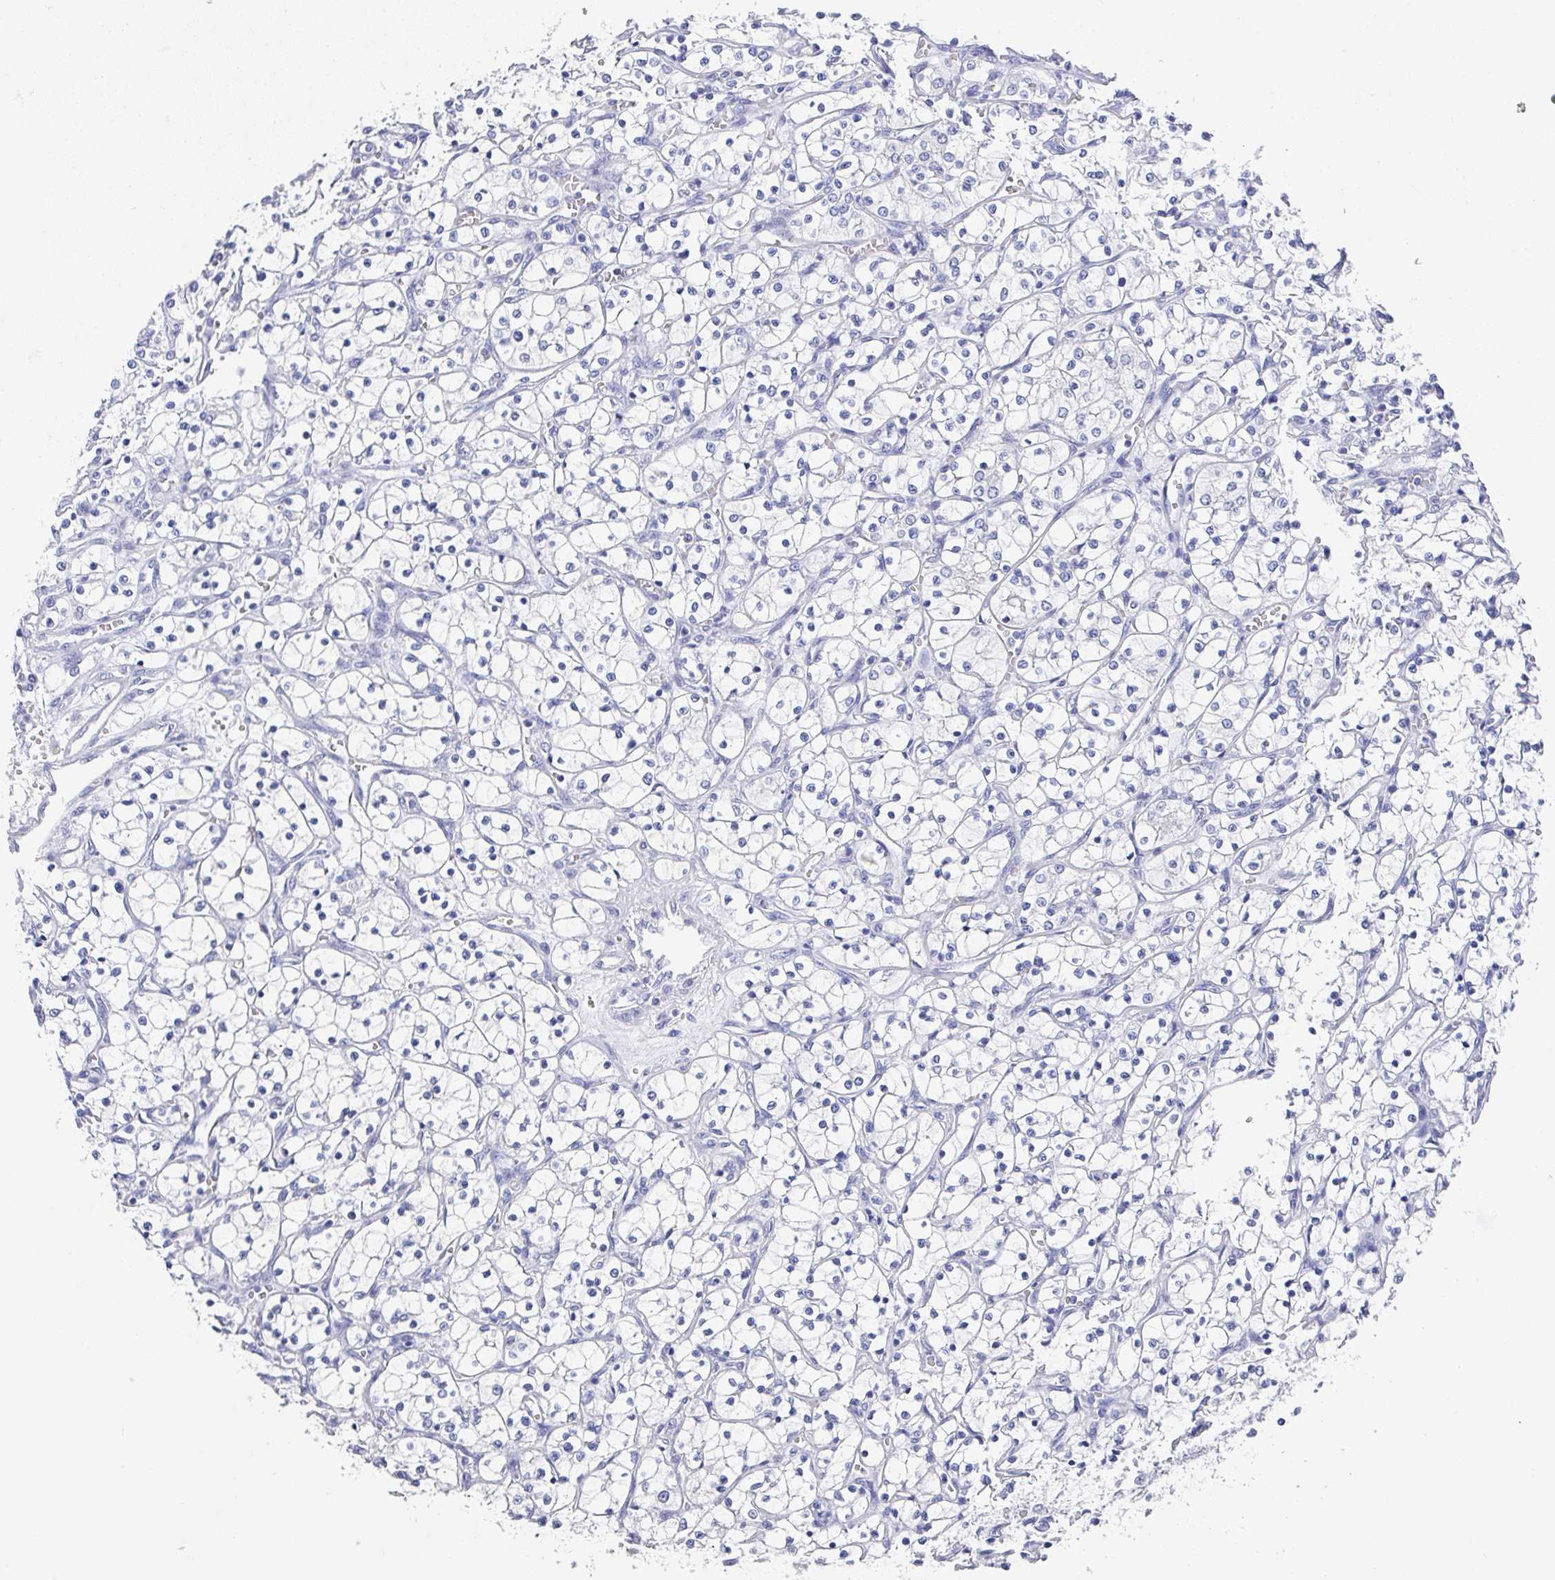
{"staining": {"intensity": "negative", "quantity": "none", "location": "none"}, "tissue": "renal cancer", "cell_type": "Tumor cells", "image_type": "cancer", "snomed": [{"axis": "morphology", "description": "Adenocarcinoma, NOS"}, {"axis": "topography", "description": "Kidney"}], "caption": "DAB (3,3'-diaminobenzidine) immunohistochemical staining of human adenocarcinoma (renal) demonstrates no significant positivity in tumor cells.", "gene": "TNFRSF8", "patient": {"sex": "female", "age": 69}}